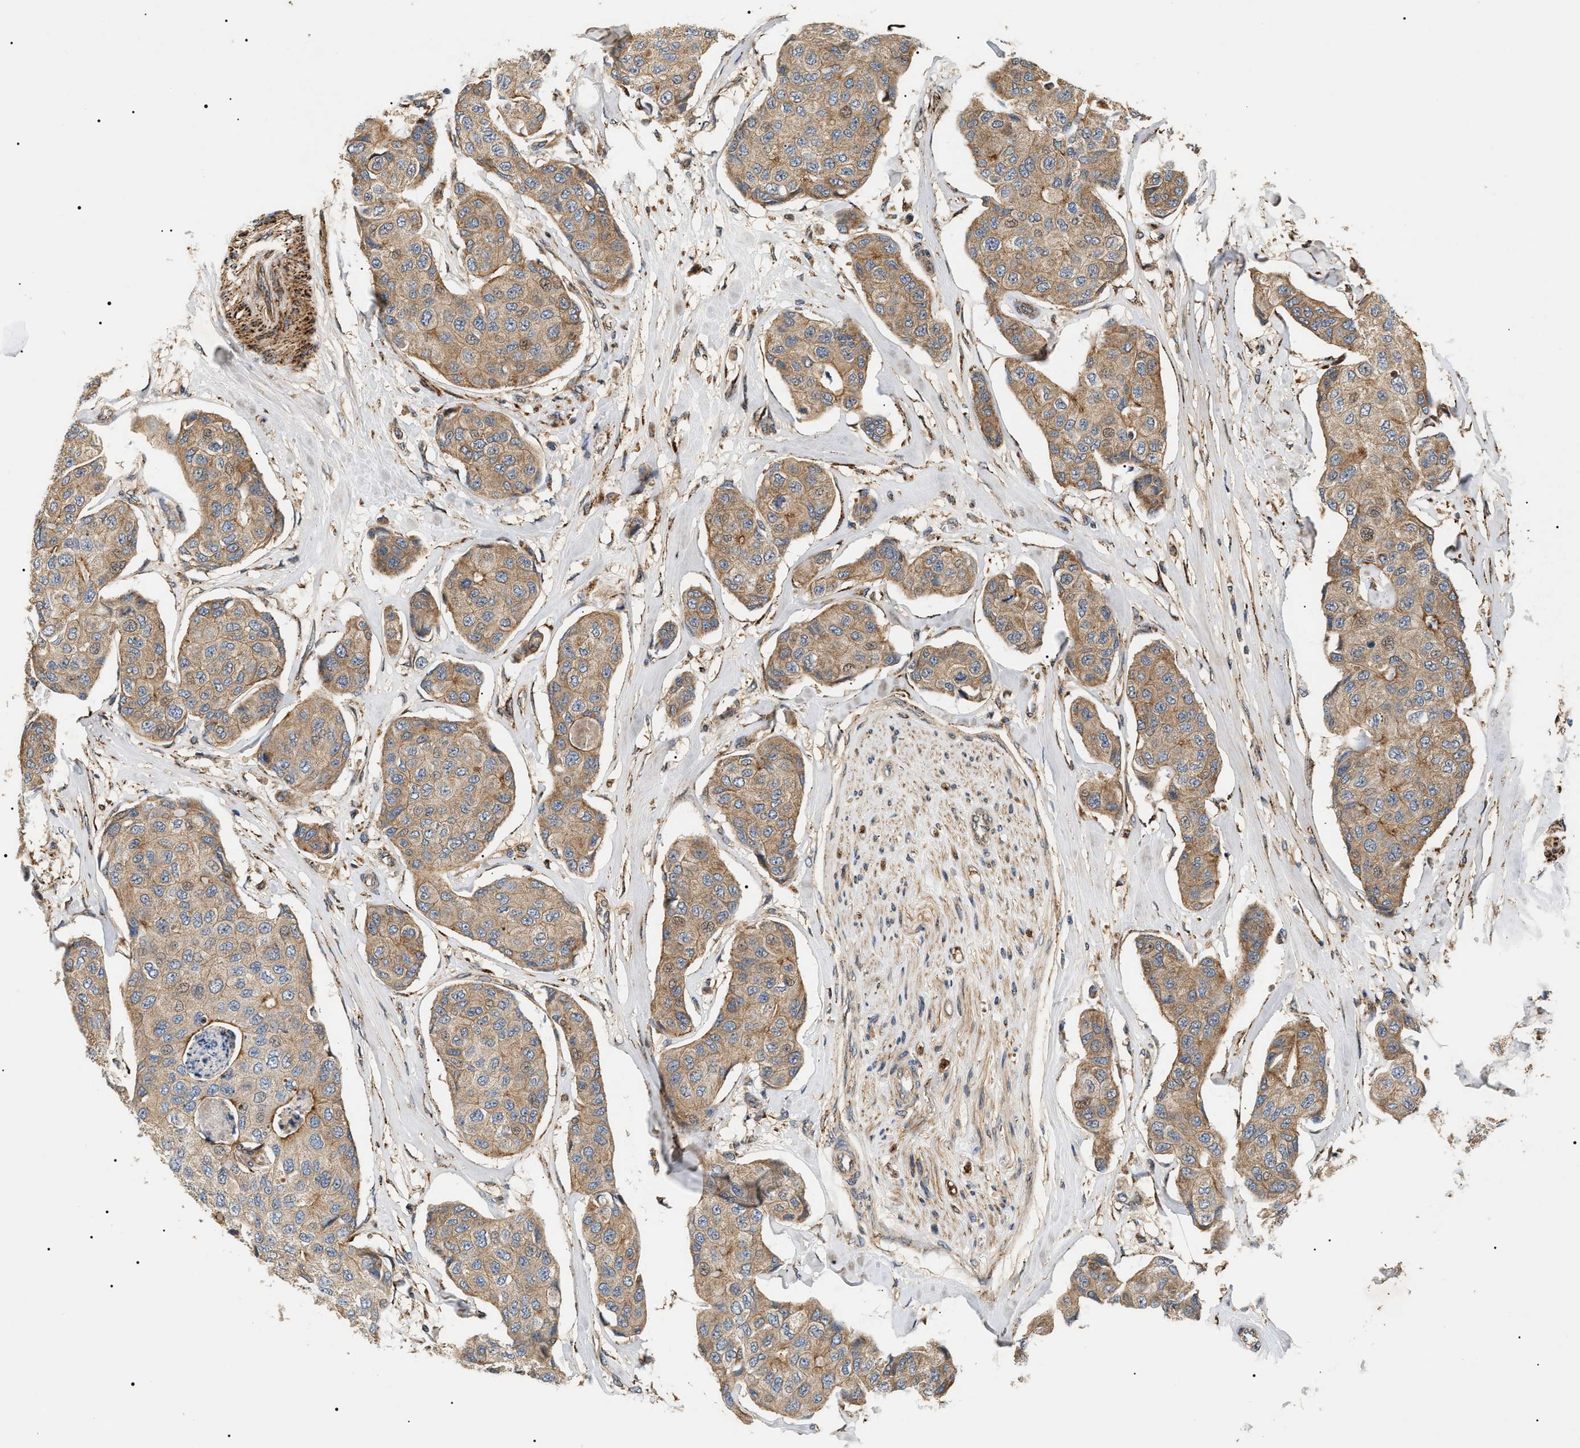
{"staining": {"intensity": "moderate", "quantity": ">75%", "location": "cytoplasmic/membranous,nuclear"}, "tissue": "breast cancer", "cell_type": "Tumor cells", "image_type": "cancer", "snomed": [{"axis": "morphology", "description": "Duct carcinoma"}, {"axis": "topography", "description": "Breast"}], "caption": "Protein expression analysis of human infiltrating ductal carcinoma (breast) reveals moderate cytoplasmic/membranous and nuclear positivity in approximately >75% of tumor cells. The staining was performed using DAB, with brown indicating positive protein expression. Nuclei are stained blue with hematoxylin.", "gene": "ZBTB26", "patient": {"sex": "female", "age": 80}}